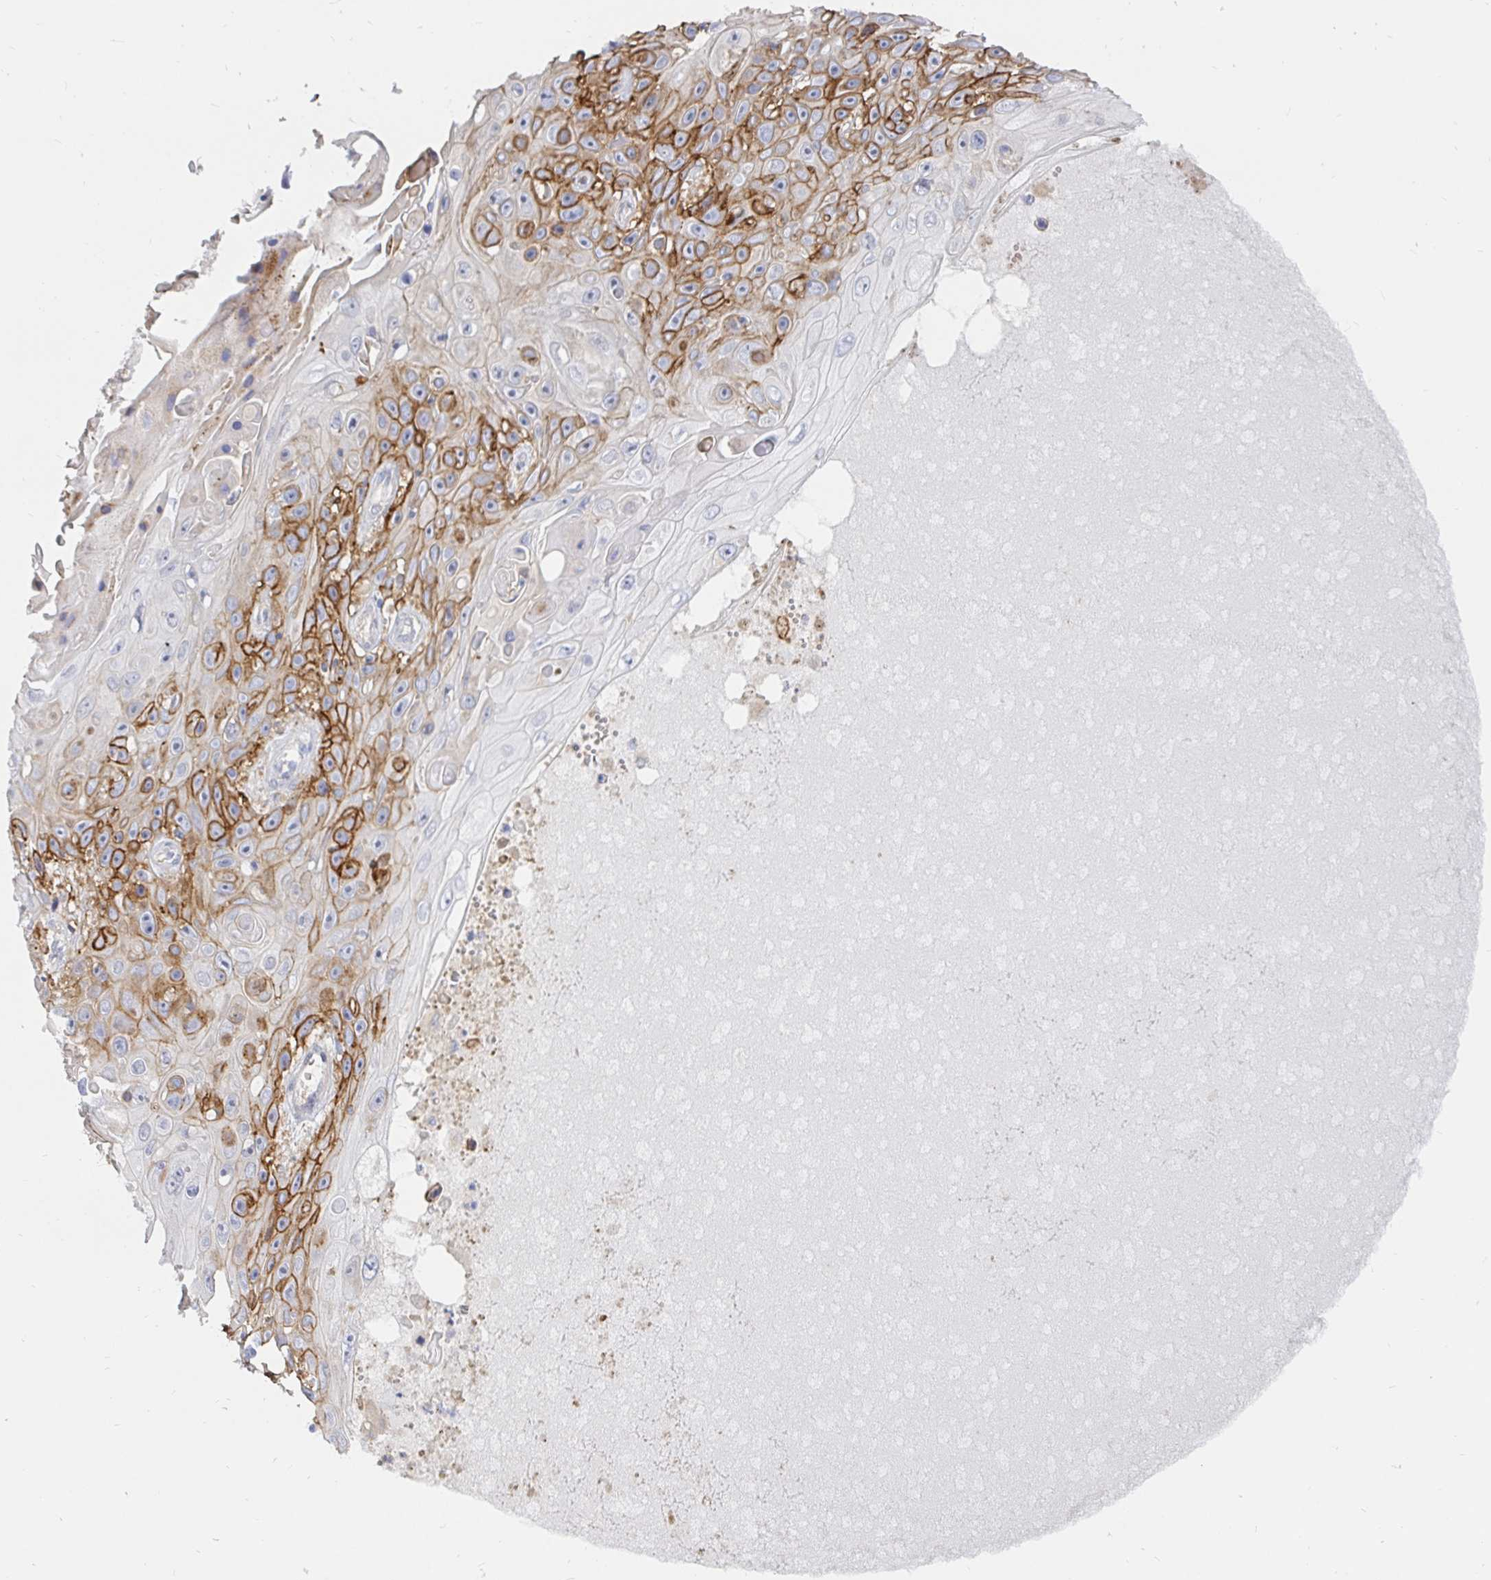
{"staining": {"intensity": "moderate", "quantity": "25%-75%", "location": "cytoplasmic/membranous"}, "tissue": "skin cancer", "cell_type": "Tumor cells", "image_type": "cancer", "snomed": [{"axis": "morphology", "description": "Squamous cell carcinoma, NOS"}, {"axis": "topography", "description": "Skin"}], "caption": "Immunohistochemistry (DAB (3,3'-diaminobenzidine)) staining of human skin cancer displays moderate cytoplasmic/membranous protein expression in about 25%-75% of tumor cells.", "gene": "KCTD19", "patient": {"sex": "male", "age": 82}}